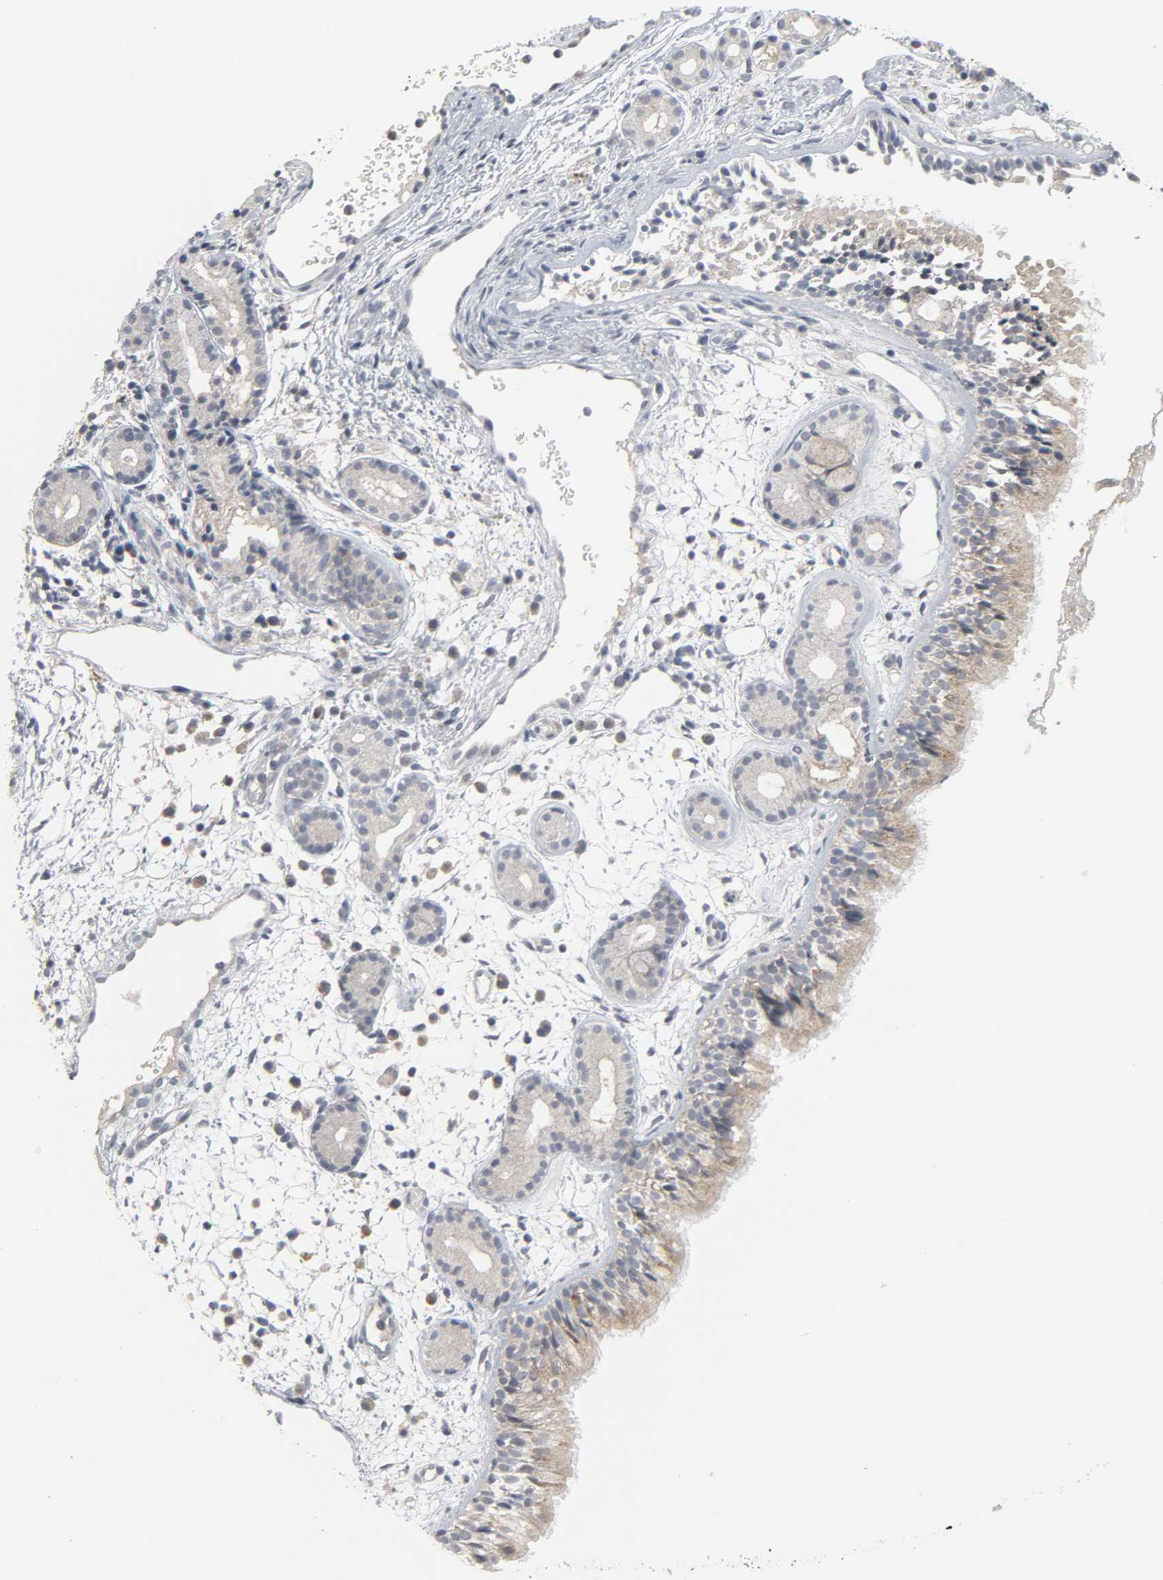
{"staining": {"intensity": "moderate", "quantity": ">75%", "location": "cytoplasmic/membranous"}, "tissue": "nasopharynx", "cell_type": "Respiratory epithelial cells", "image_type": "normal", "snomed": [{"axis": "morphology", "description": "Normal tissue, NOS"}, {"axis": "morphology", "description": "Inflammation, NOS"}, {"axis": "topography", "description": "Nasopharynx"}], "caption": "Moderate cytoplasmic/membranous positivity is identified in about >75% of respiratory epithelial cells in unremarkable nasopharynx. (brown staining indicates protein expression, while blue staining denotes nuclei).", "gene": "CLIP1", "patient": {"sex": "female", "age": 55}}